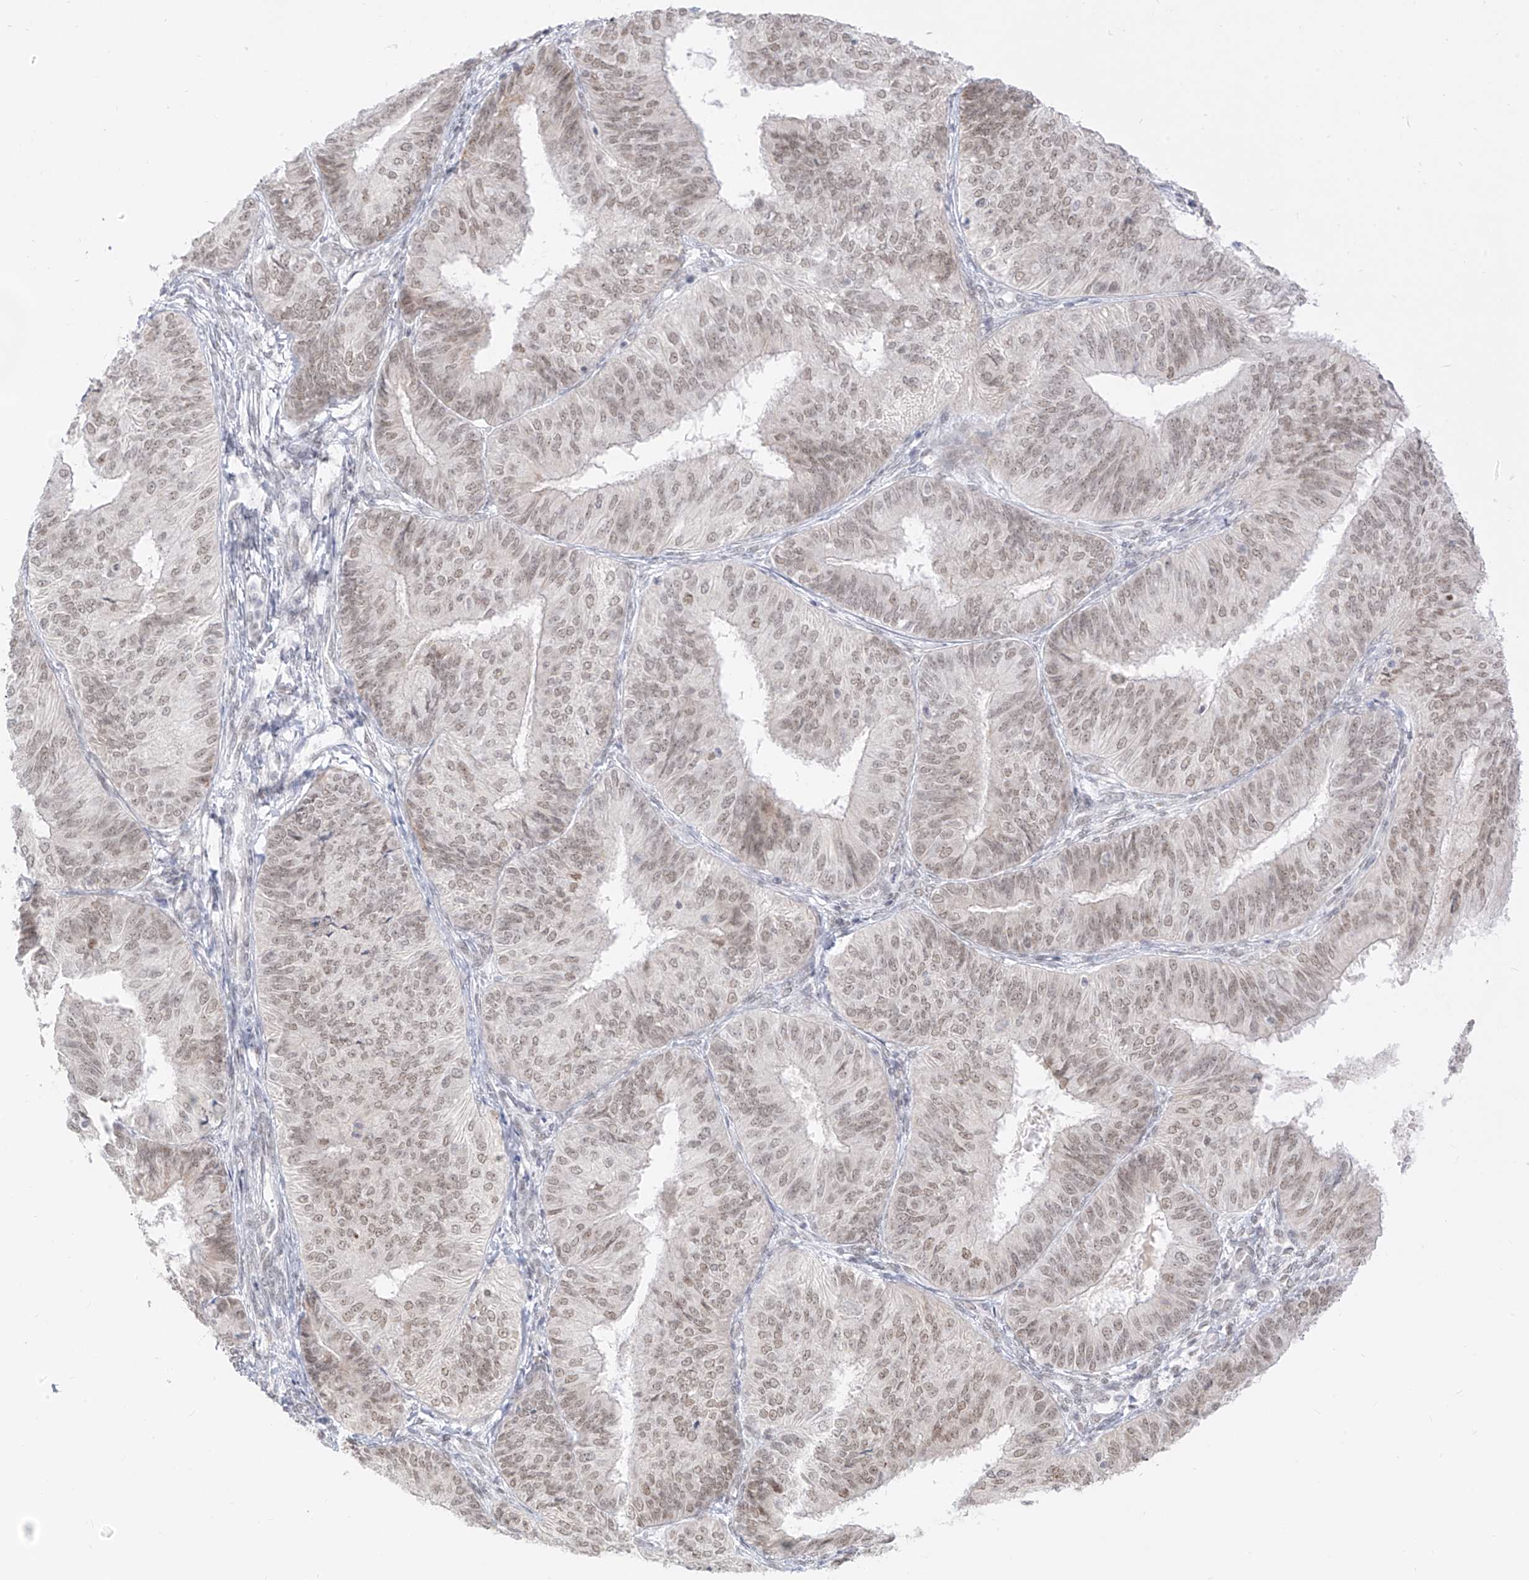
{"staining": {"intensity": "moderate", "quantity": "25%-75%", "location": "nuclear"}, "tissue": "endometrial cancer", "cell_type": "Tumor cells", "image_type": "cancer", "snomed": [{"axis": "morphology", "description": "Adenocarcinoma, NOS"}, {"axis": "topography", "description": "Endometrium"}], "caption": "A medium amount of moderate nuclear expression is appreciated in approximately 25%-75% of tumor cells in adenocarcinoma (endometrial) tissue. (Stains: DAB (3,3'-diaminobenzidine) in brown, nuclei in blue, Microscopy: brightfield microscopy at high magnification).", "gene": "SUPT5H", "patient": {"sex": "female", "age": 58}}